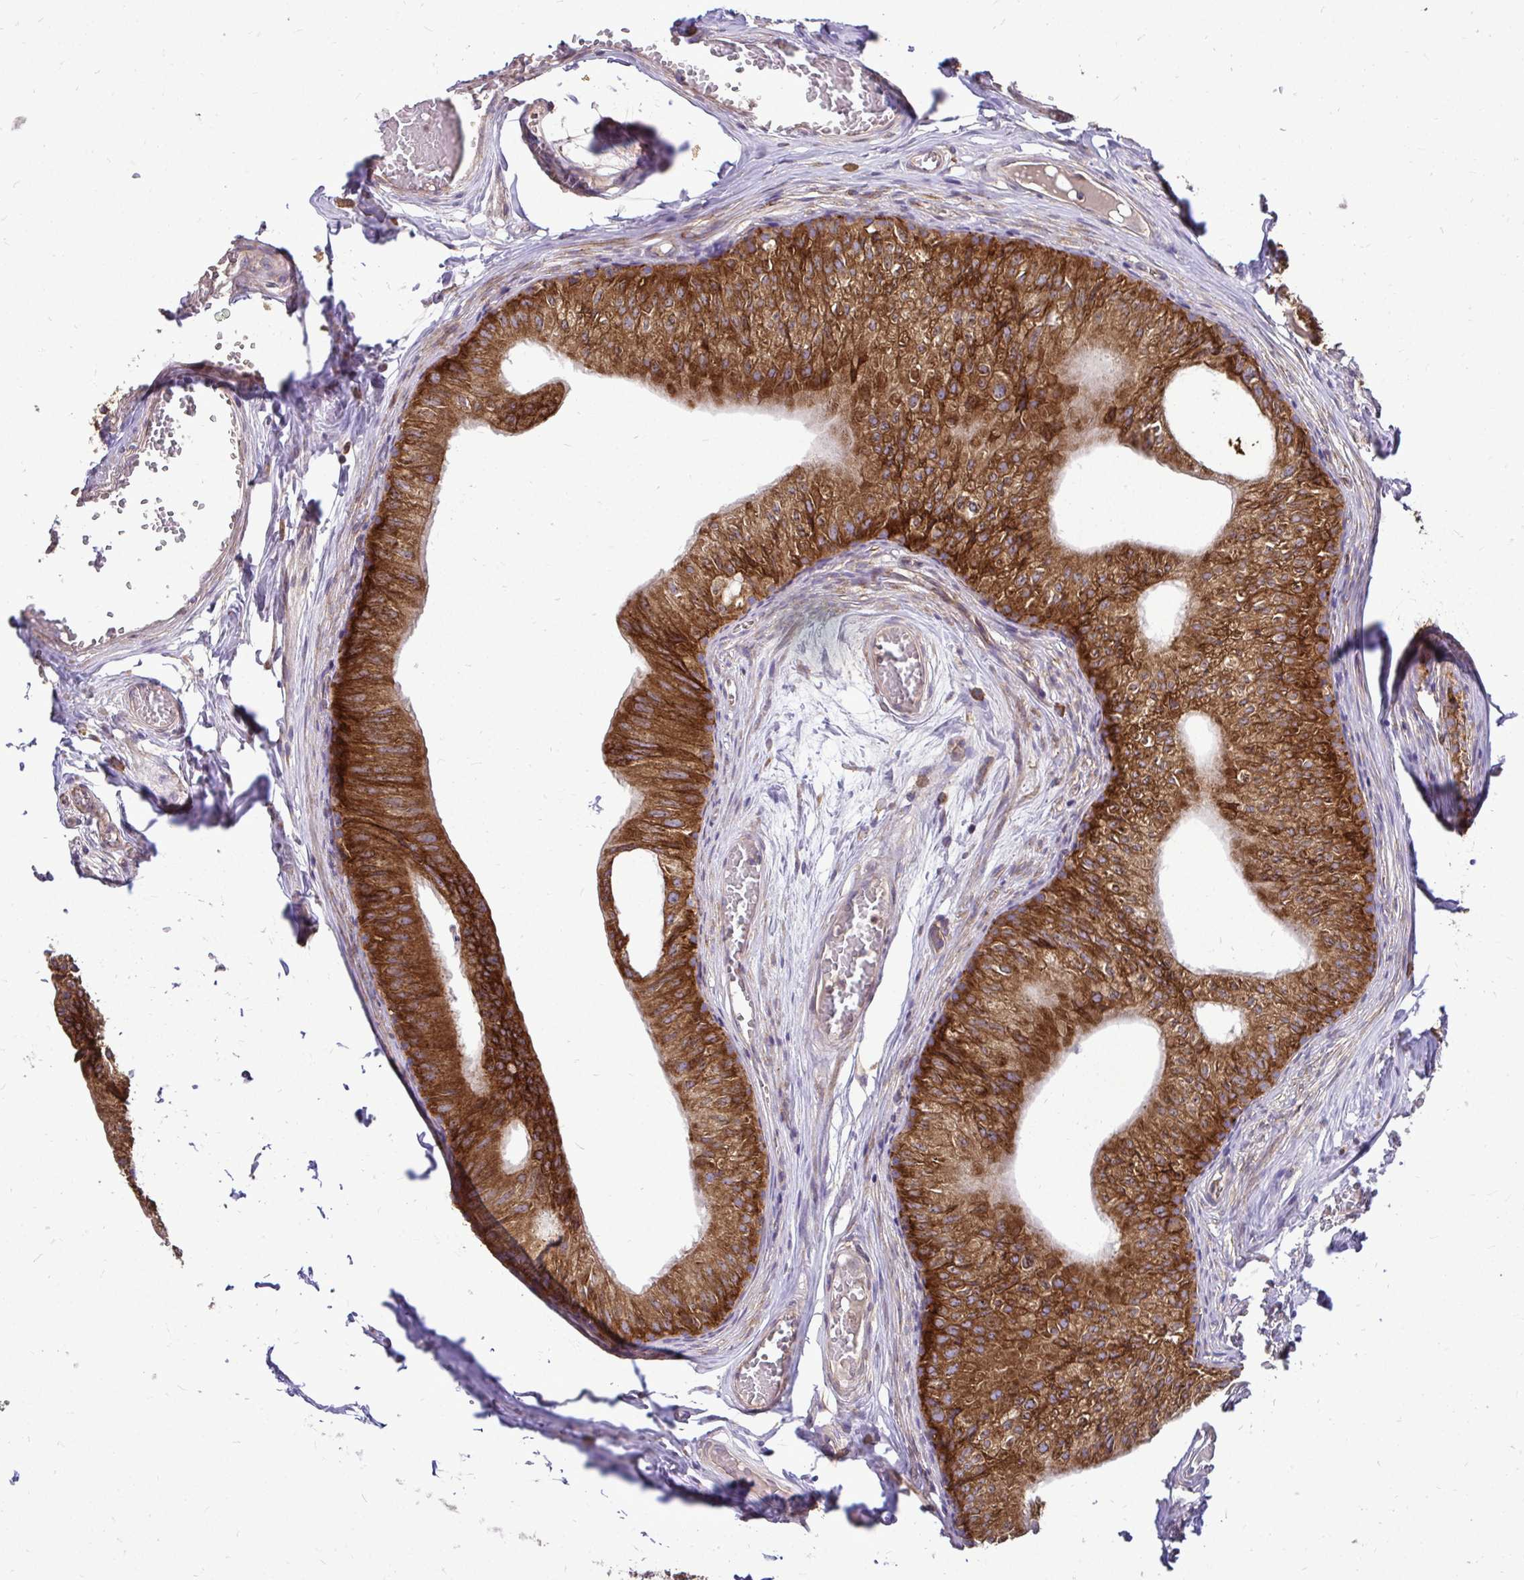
{"staining": {"intensity": "strong", "quantity": ">75%", "location": "cytoplasmic/membranous"}, "tissue": "epididymis", "cell_type": "Glandular cells", "image_type": "normal", "snomed": [{"axis": "morphology", "description": "Normal tissue, NOS"}, {"axis": "topography", "description": "Epididymis"}], "caption": "This micrograph demonstrates immunohistochemistry staining of normal human epididymis, with high strong cytoplasmic/membranous staining in about >75% of glandular cells.", "gene": "FMR1", "patient": {"sex": "male", "age": 25}}